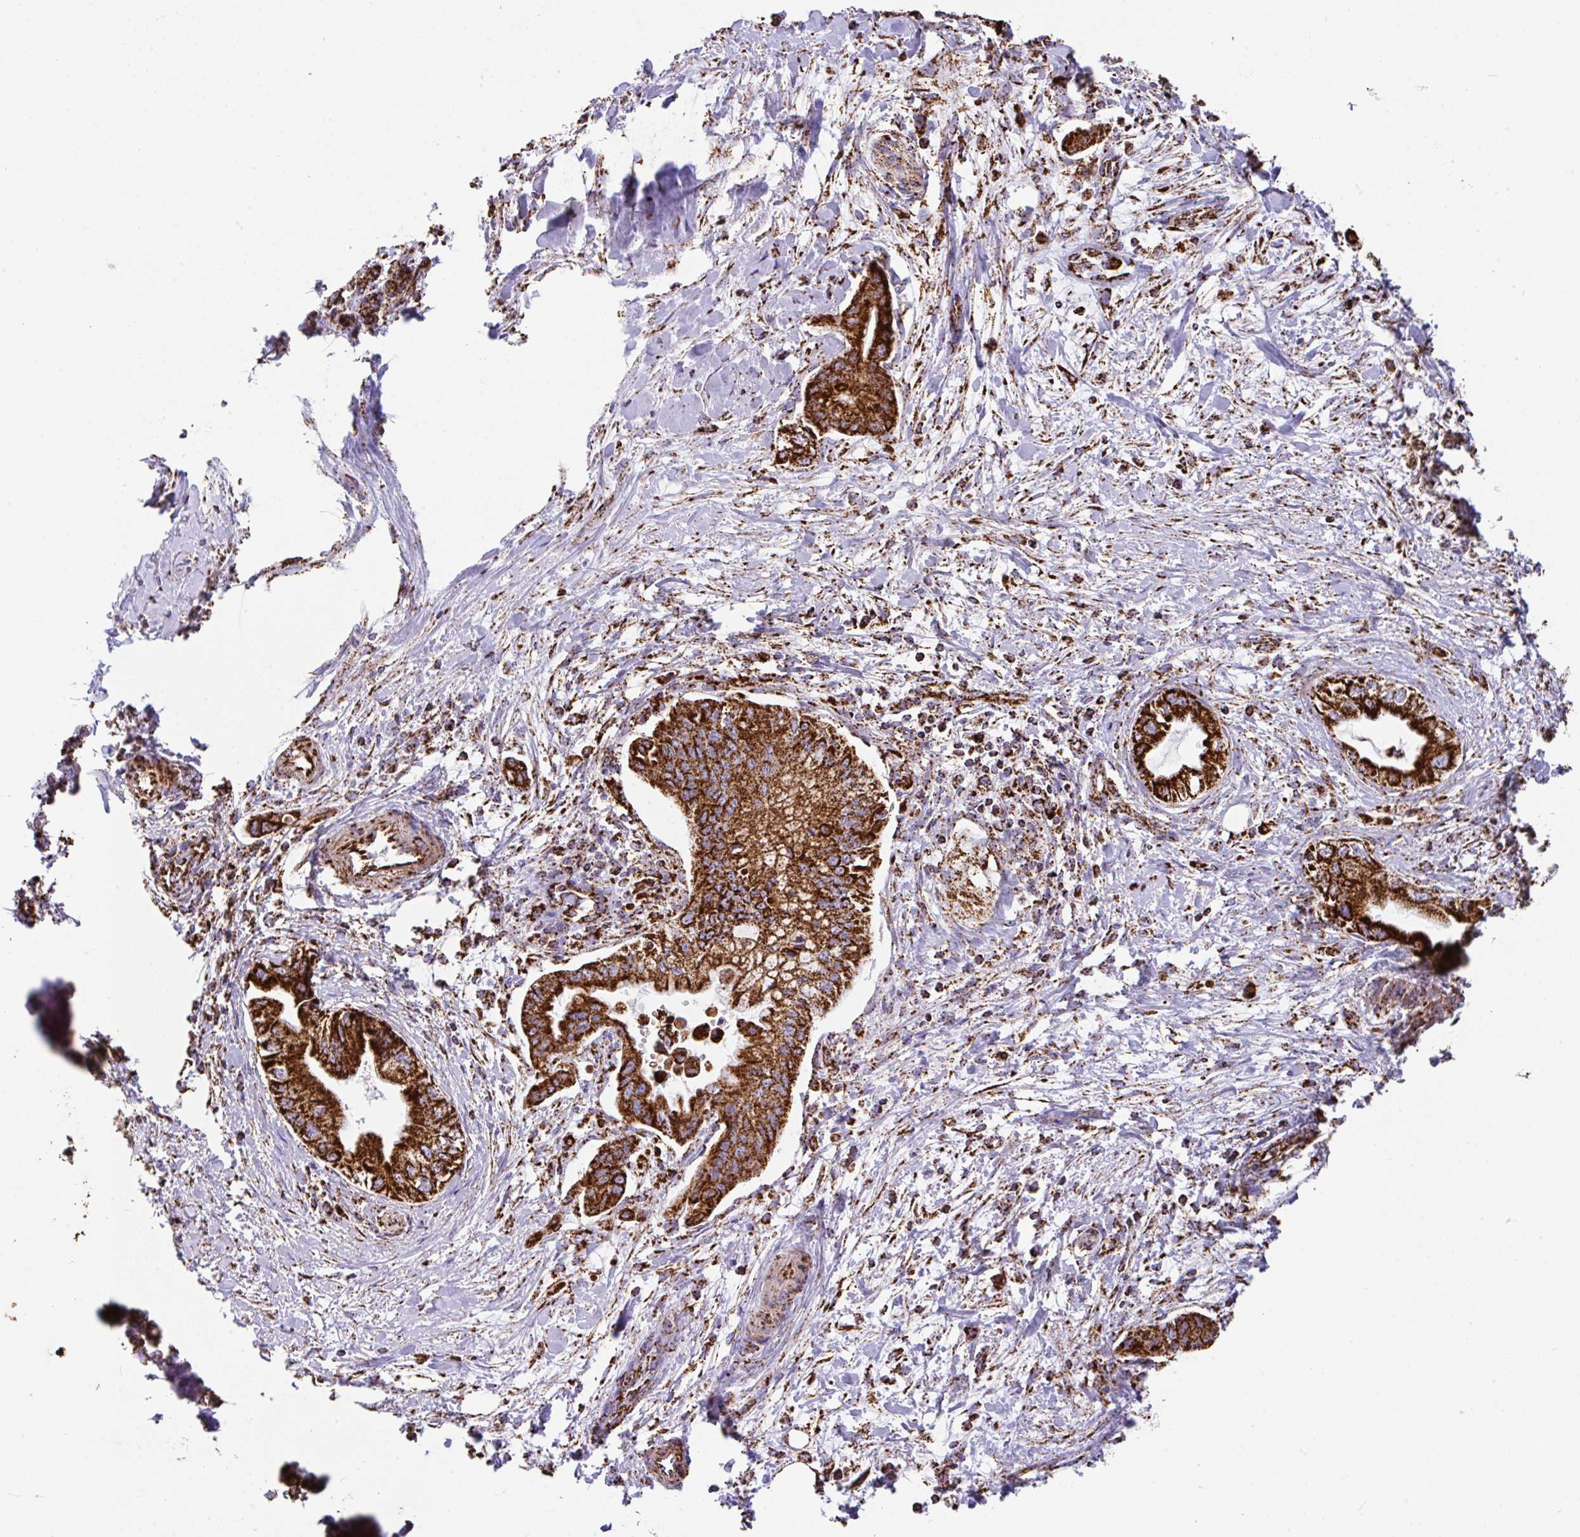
{"staining": {"intensity": "strong", "quantity": ">75%", "location": "cytoplasmic/membranous"}, "tissue": "pancreatic cancer", "cell_type": "Tumor cells", "image_type": "cancer", "snomed": [{"axis": "morphology", "description": "Adenocarcinoma, NOS"}, {"axis": "topography", "description": "Pancreas"}], "caption": "Pancreatic cancer stained with a brown dye shows strong cytoplasmic/membranous positive staining in approximately >75% of tumor cells.", "gene": "ANKRD33B", "patient": {"sex": "male", "age": 48}}